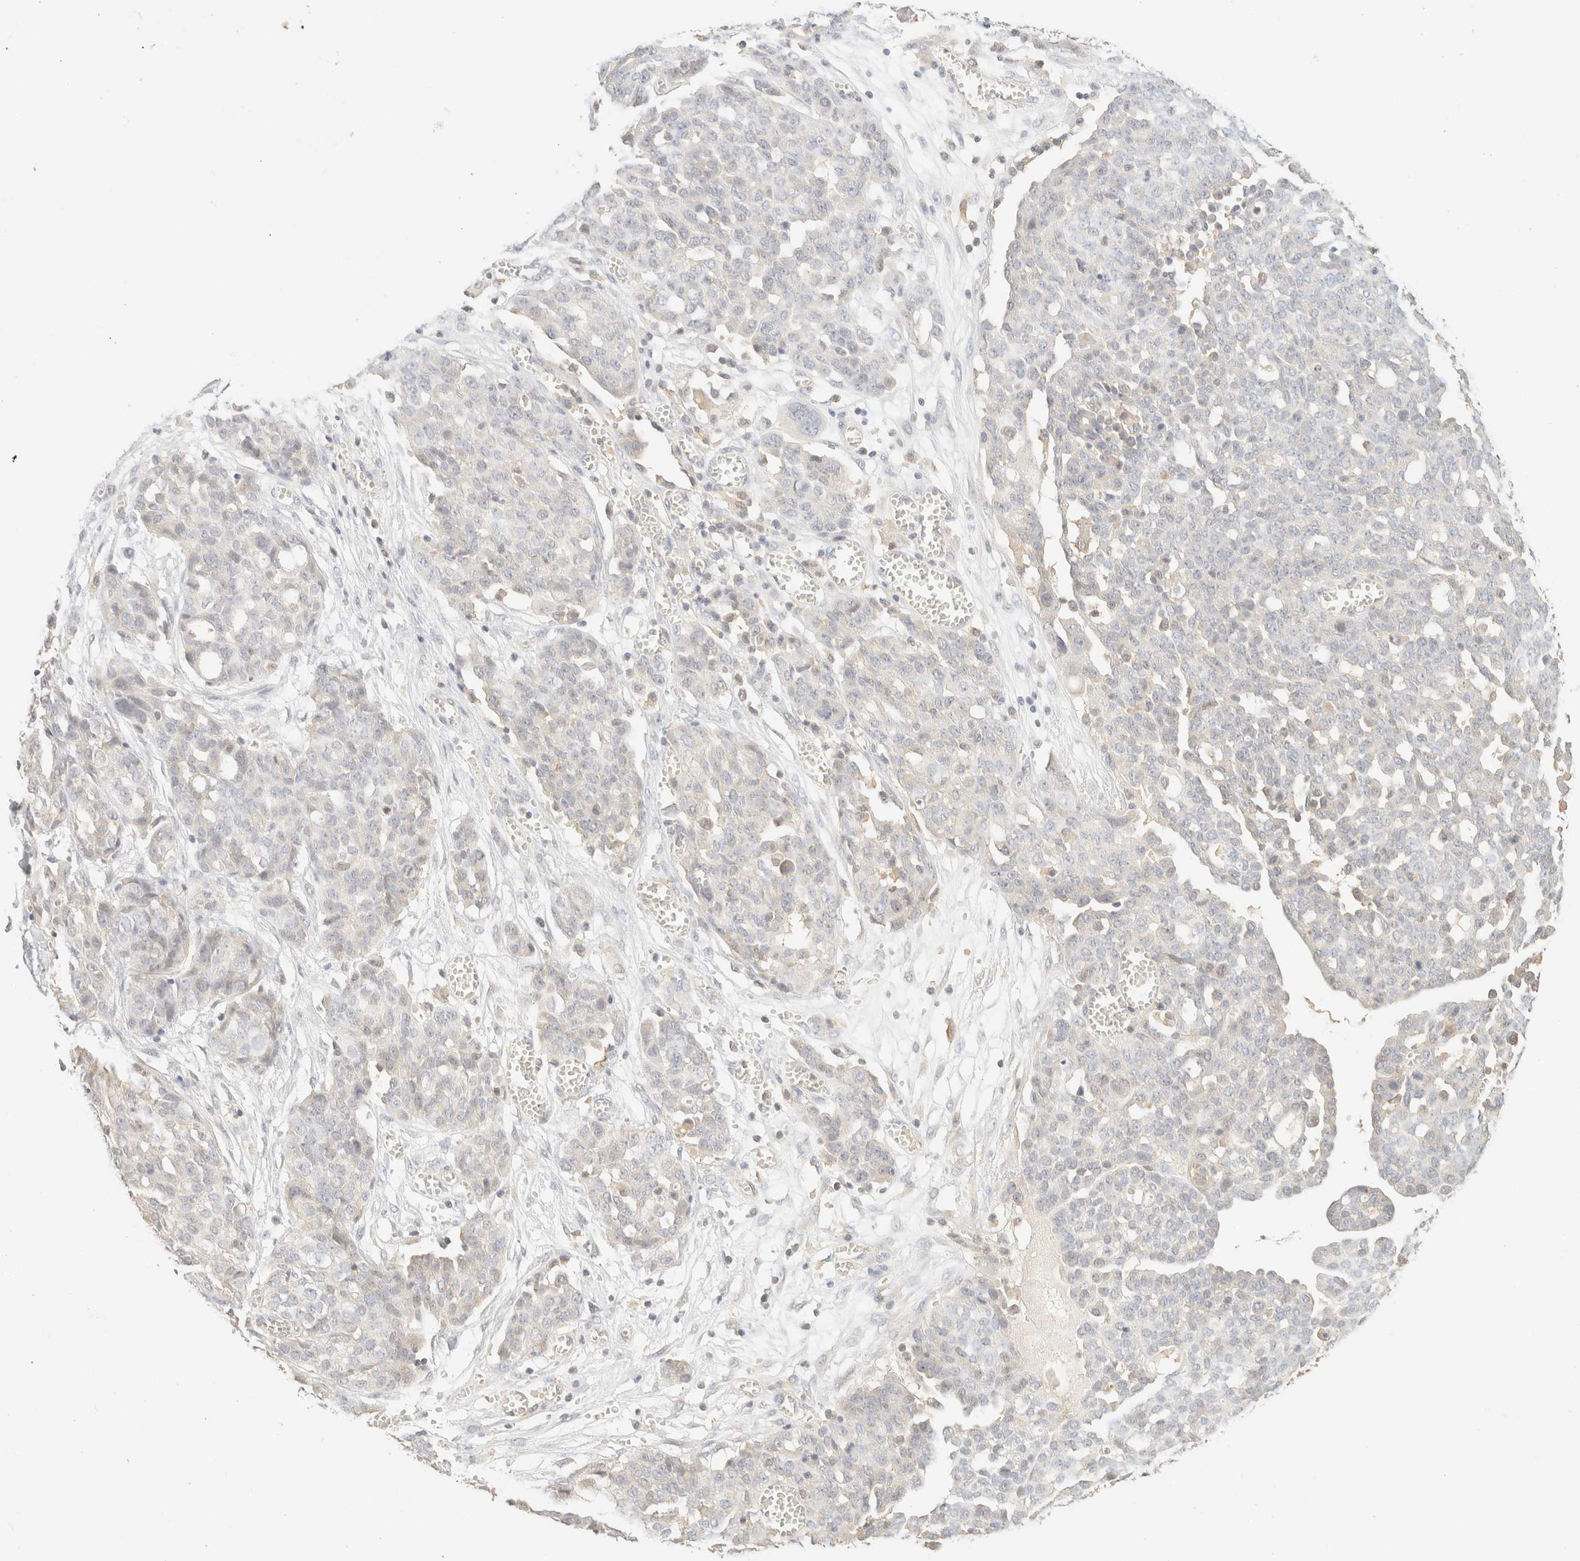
{"staining": {"intensity": "negative", "quantity": "none", "location": "none"}, "tissue": "ovarian cancer", "cell_type": "Tumor cells", "image_type": "cancer", "snomed": [{"axis": "morphology", "description": "Cystadenocarcinoma, serous, NOS"}, {"axis": "topography", "description": "Soft tissue"}, {"axis": "topography", "description": "Ovary"}], "caption": "Image shows no significant protein staining in tumor cells of ovarian cancer (serous cystadenocarcinoma). The staining was performed using DAB (3,3'-diaminobenzidine) to visualize the protein expression in brown, while the nuclei were stained in blue with hematoxylin (Magnification: 20x).", "gene": "TIMD4", "patient": {"sex": "female", "age": 57}}